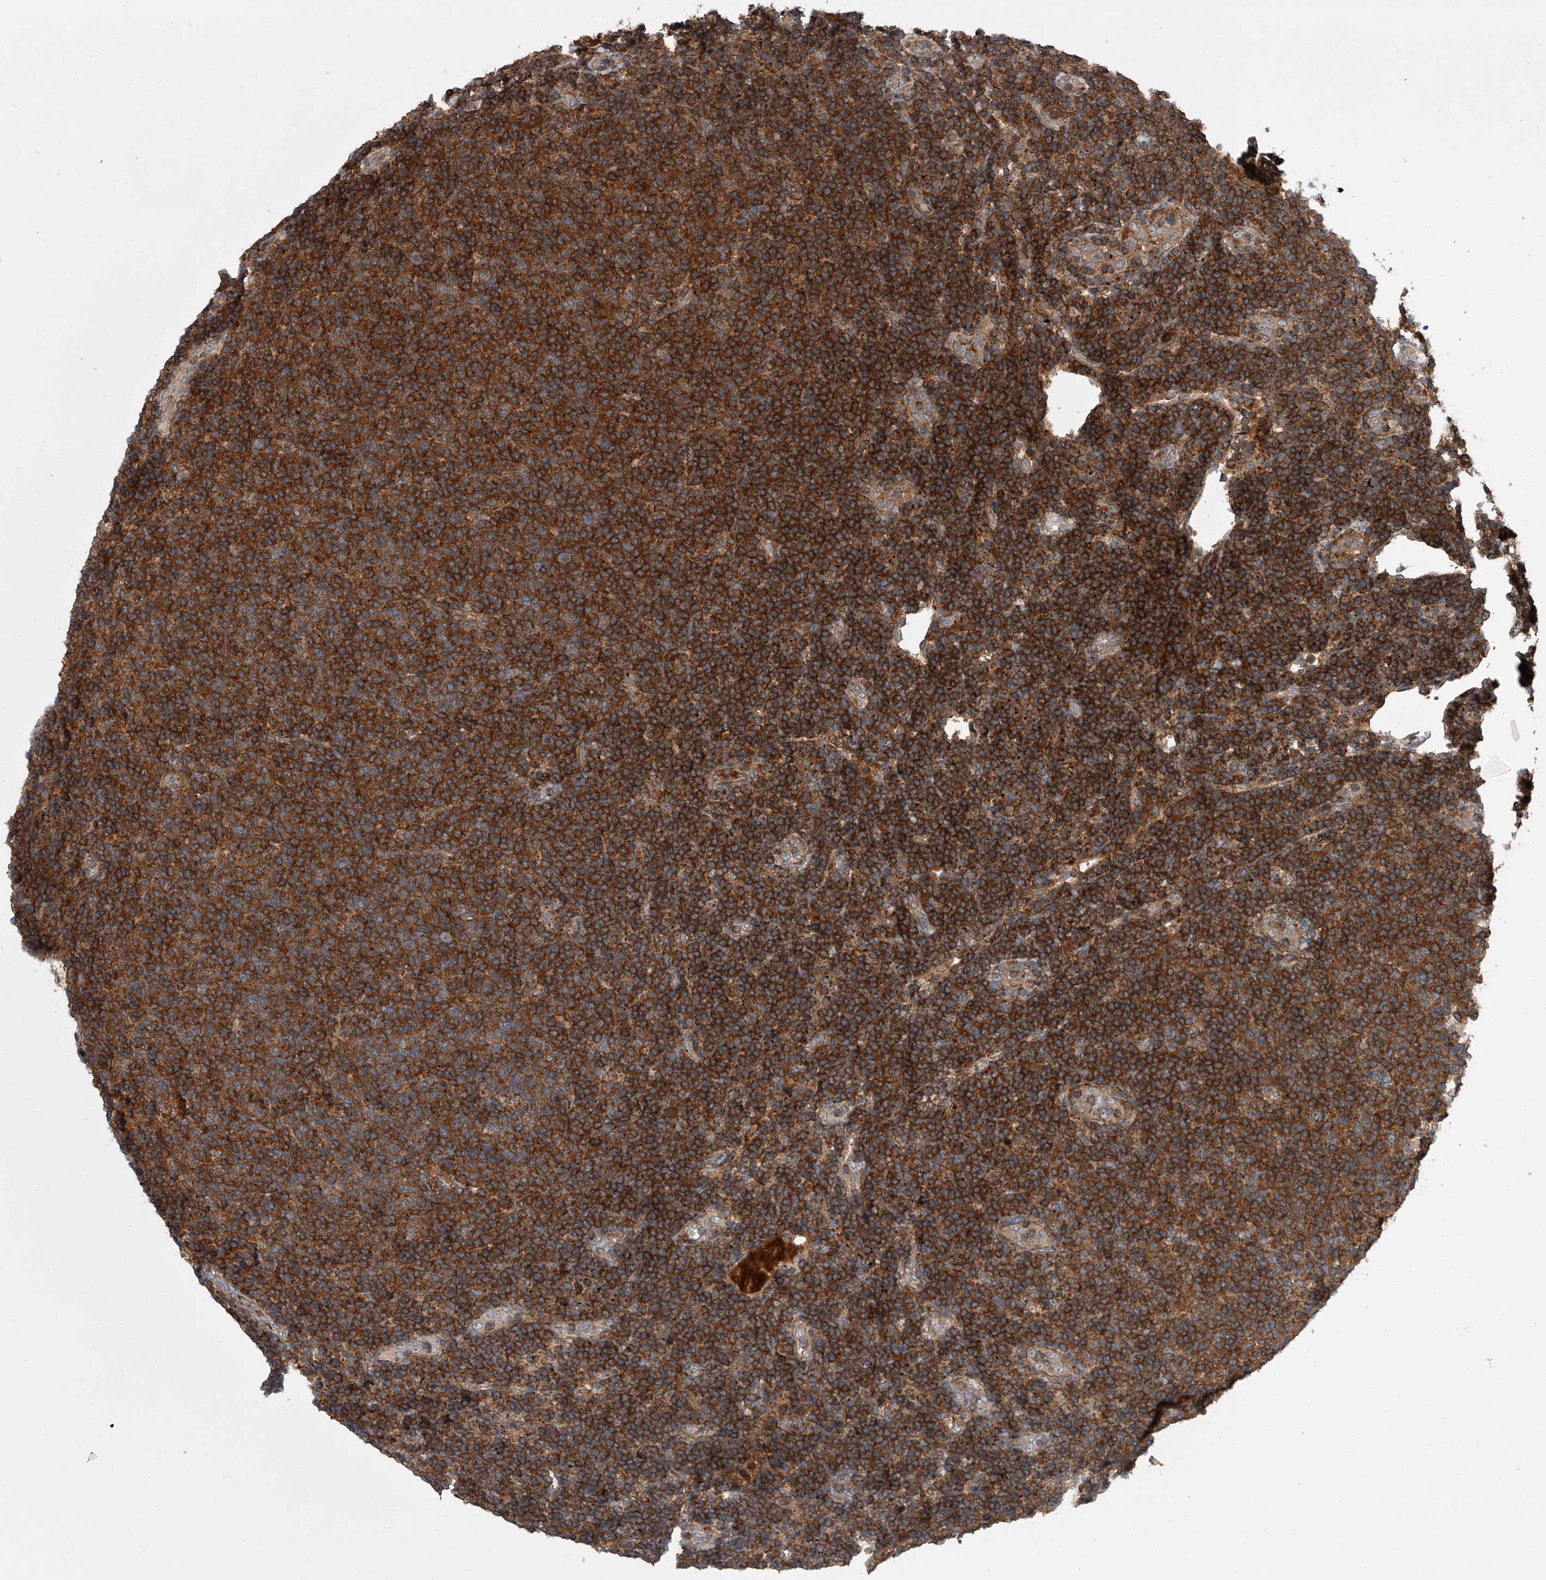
{"staining": {"intensity": "strong", "quantity": ">75%", "location": "cytoplasmic/membranous"}, "tissue": "lymphoma", "cell_type": "Tumor cells", "image_type": "cancer", "snomed": [{"axis": "morphology", "description": "Malignant lymphoma, non-Hodgkin's type, Low grade"}, {"axis": "topography", "description": "Lymph node"}], "caption": "Protein expression analysis of human malignant lymphoma, non-Hodgkin's type (low-grade) reveals strong cytoplasmic/membranous staining in approximately >75% of tumor cells.", "gene": "USP47", "patient": {"sex": "male", "age": 66}}